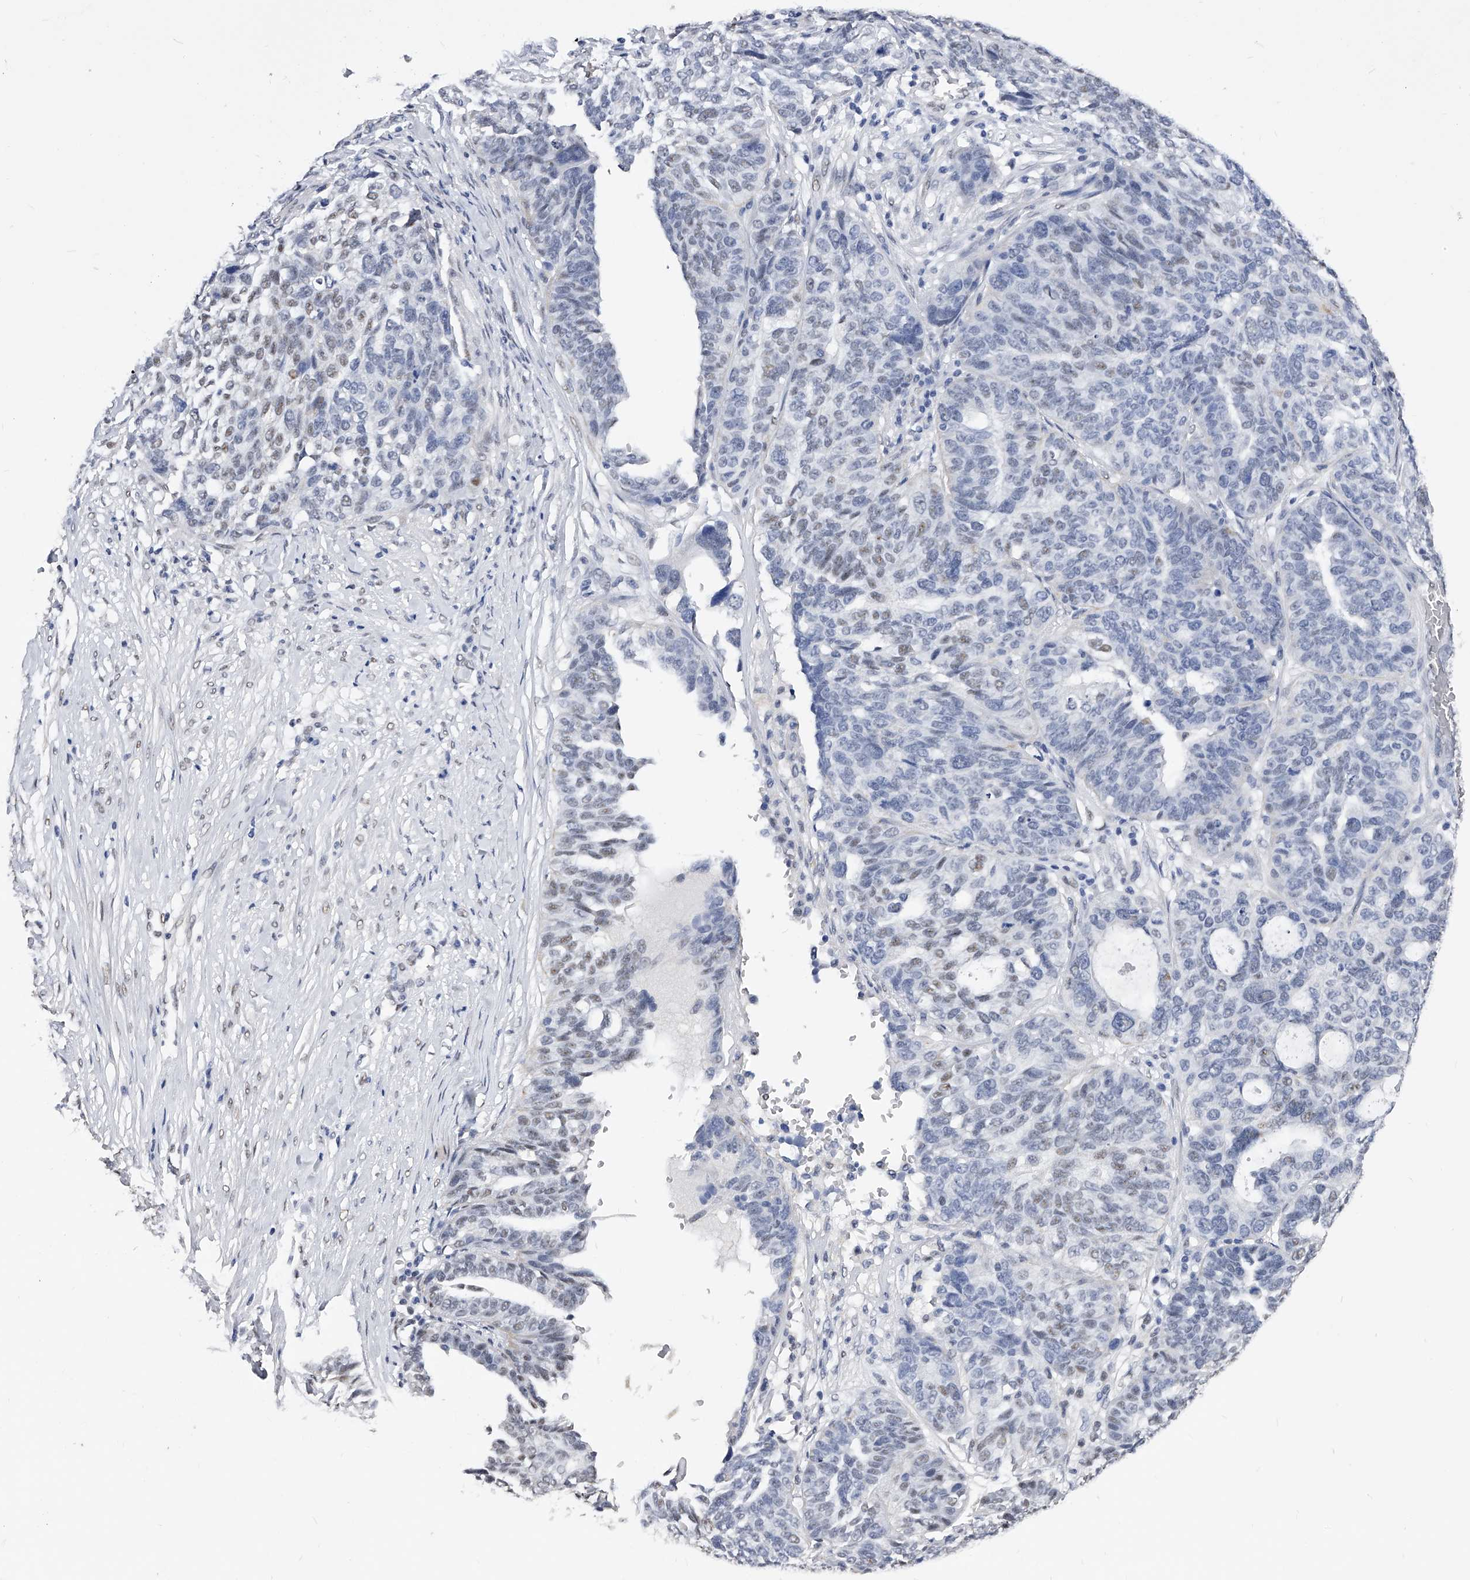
{"staining": {"intensity": "weak", "quantity": "<25%", "location": "nuclear"}, "tissue": "ovarian cancer", "cell_type": "Tumor cells", "image_type": "cancer", "snomed": [{"axis": "morphology", "description": "Cystadenocarcinoma, serous, NOS"}, {"axis": "topography", "description": "Ovary"}], "caption": "Ovarian serous cystadenocarcinoma was stained to show a protein in brown. There is no significant expression in tumor cells. Nuclei are stained in blue.", "gene": "ZNF529", "patient": {"sex": "female", "age": 59}}